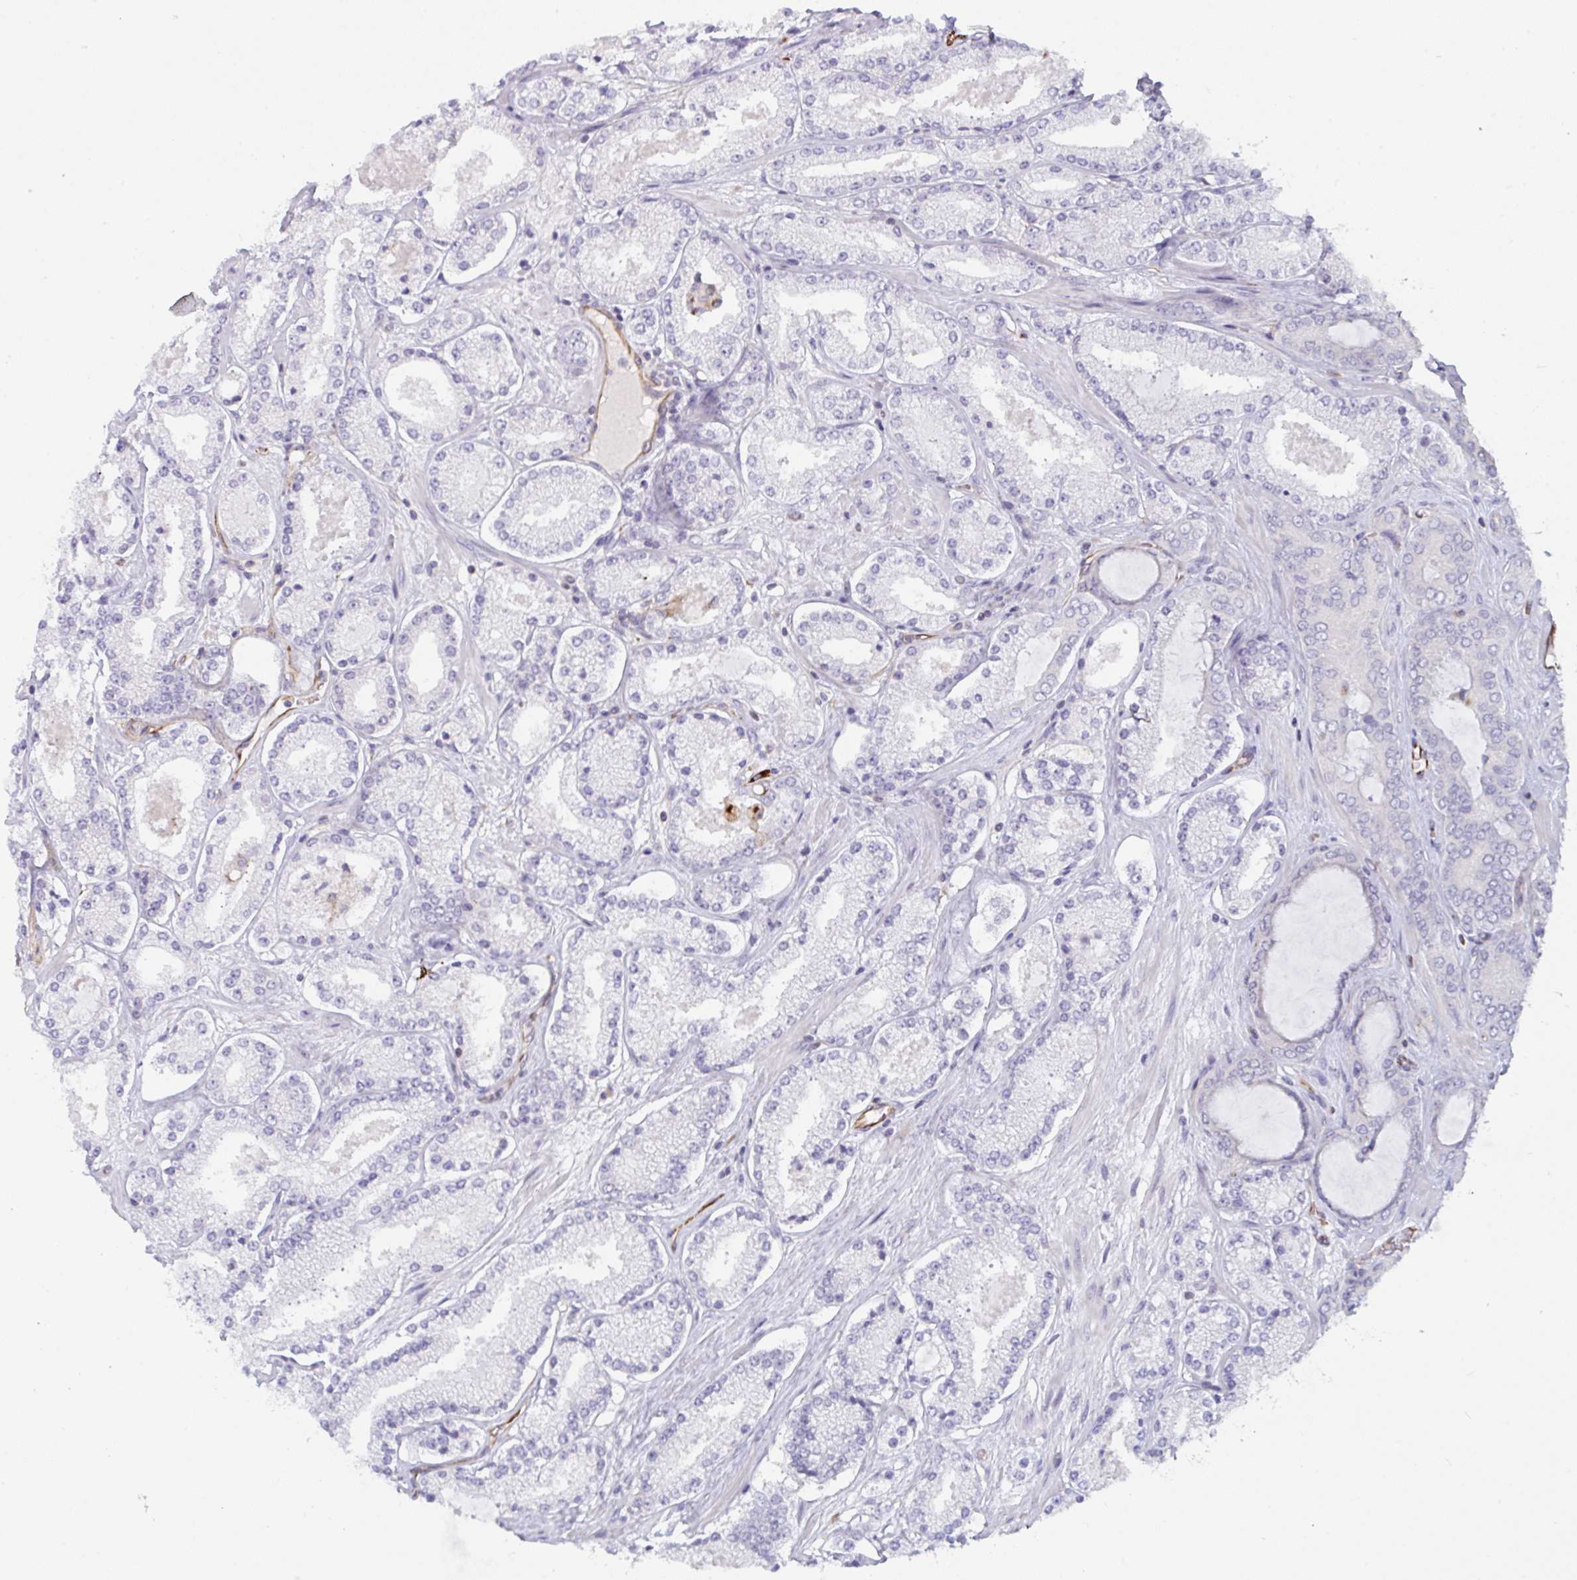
{"staining": {"intensity": "negative", "quantity": "none", "location": "none"}, "tissue": "prostate cancer", "cell_type": "Tumor cells", "image_type": "cancer", "snomed": [{"axis": "morphology", "description": "Adenocarcinoma, High grade"}, {"axis": "topography", "description": "Prostate"}], "caption": "High power microscopy histopathology image of an immunohistochemistry photomicrograph of high-grade adenocarcinoma (prostate), revealing no significant positivity in tumor cells.", "gene": "DCBLD1", "patient": {"sex": "male", "age": 63}}